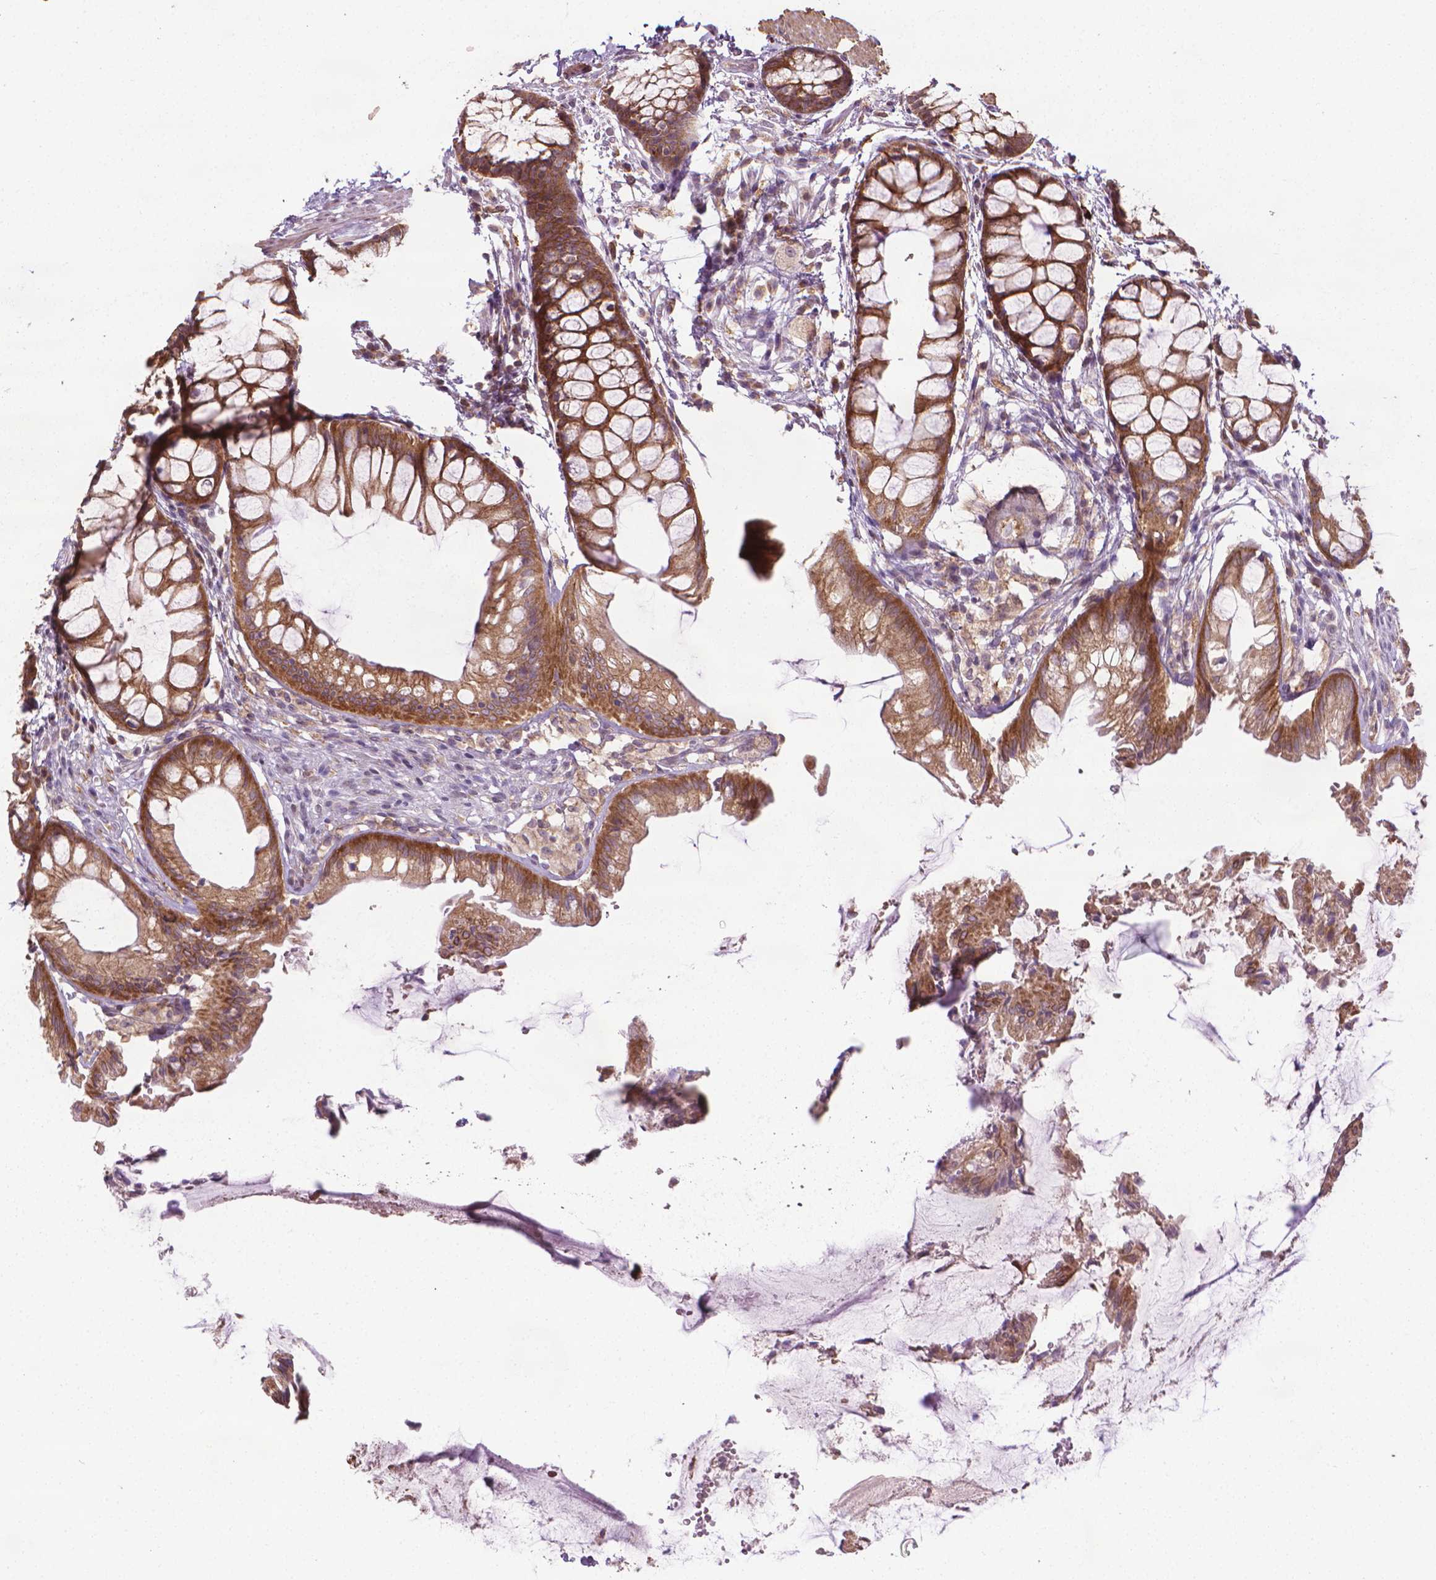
{"staining": {"intensity": "strong", "quantity": ">75%", "location": "cytoplasmic/membranous"}, "tissue": "rectum", "cell_type": "Glandular cells", "image_type": "normal", "snomed": [{"axis": "morphology", "description": "Normal tissue, NOS"}, {"axis": "topography", "description": "Rectum"}], "caption": "High-magnification brightfield microscopy of unremarkable rectum stained with DAB (3,3'-diaminobenzidine) (brown) and counterstained with hematoxylin (blue). glandular cells exhibit strong cytoplasmic/membranous expression is seen in approximately>75% of cells.", "gene": "PRAG1", "patient": {"sex": "female", "age": 62}}